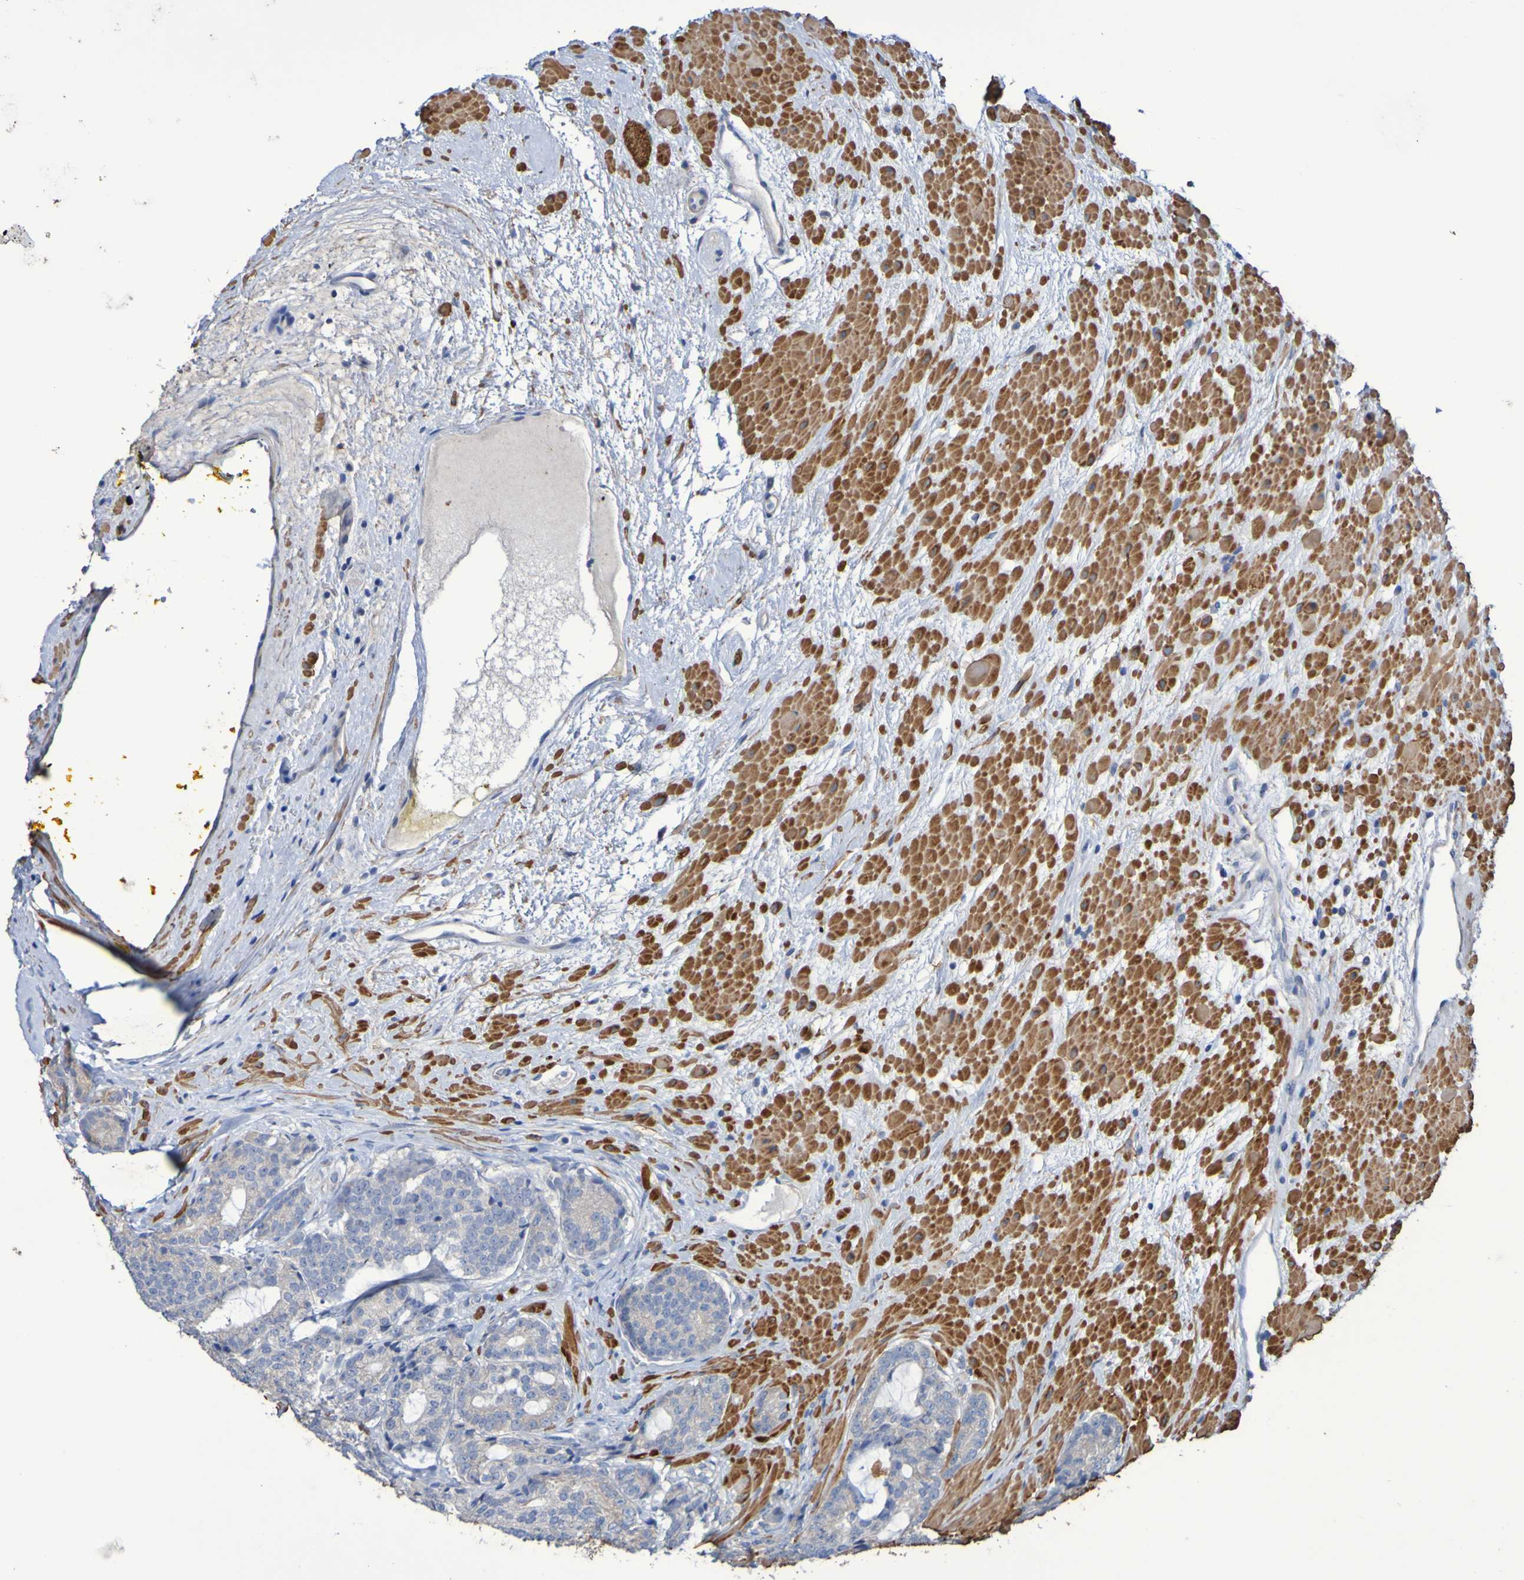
{"staining": {"intensity": "weak", "quantity": ">75%", "location": "cytoplasmic/membranous"}, "tissue": "prostate cancer", "cell_type": "Tumor cells", "image_type": "cancer", "snomed": [{"axis": "morphology", "description": "Adenocarcinoma, High grade"}, {"axis": "topography", "description": "Prostate"}], "caption": "A brown stain labels weak cytoplasmic/membranous positivity of a protein in human prostate cancer (high-grade adenocarcinoma) tumor cells. The protein of interest is shown in brown color, while the nuclei are stained blue.", "gene": "SRPRB", "patient": {"sex": "male", "age": 61}}